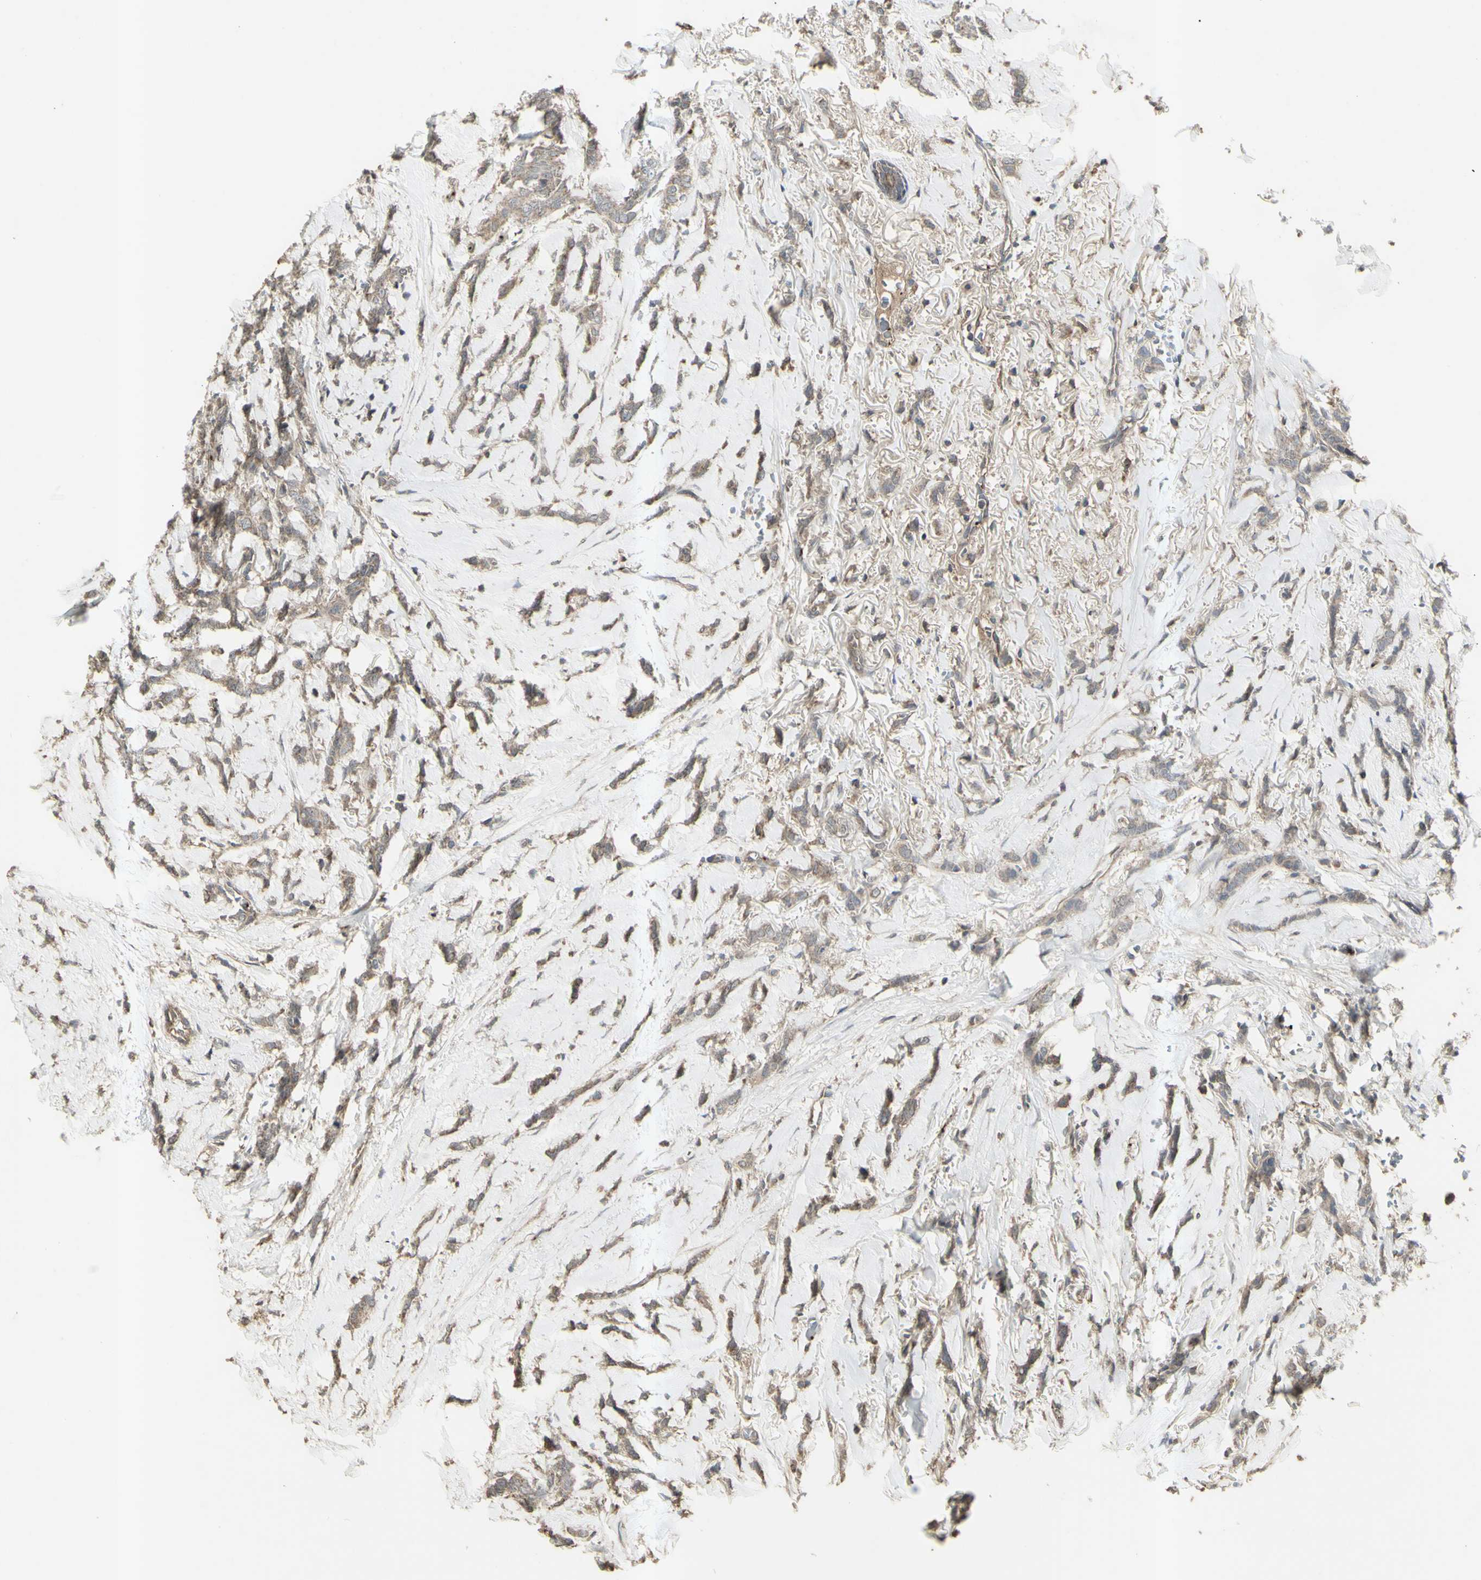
{"staining": {"intensity": "weak", "quantity": ">75%", "location": "cytoplasmic/membranous"}, "tissue": "breast cancer", "cell_type": "Tumor cells", "image_type": "cancer", "snomed": [{"axis": "morphology", "description": "Lobular carcinoma"}, {"axis": "topography", "description": "Skin"}, {"axis": "topography", "description": "Breast"}], "caption": "Immunohistochemical staining of lobular carcinoma (breast) shows weak cytoplasmic/membranous protein expression in approximately >75% of tumor cells. Immunohistochemistry stains the protein of interest in brown and the nuclei are stained blue.", "gene": "ALOX12", "patient": {"sex": "female", "age": 46}}